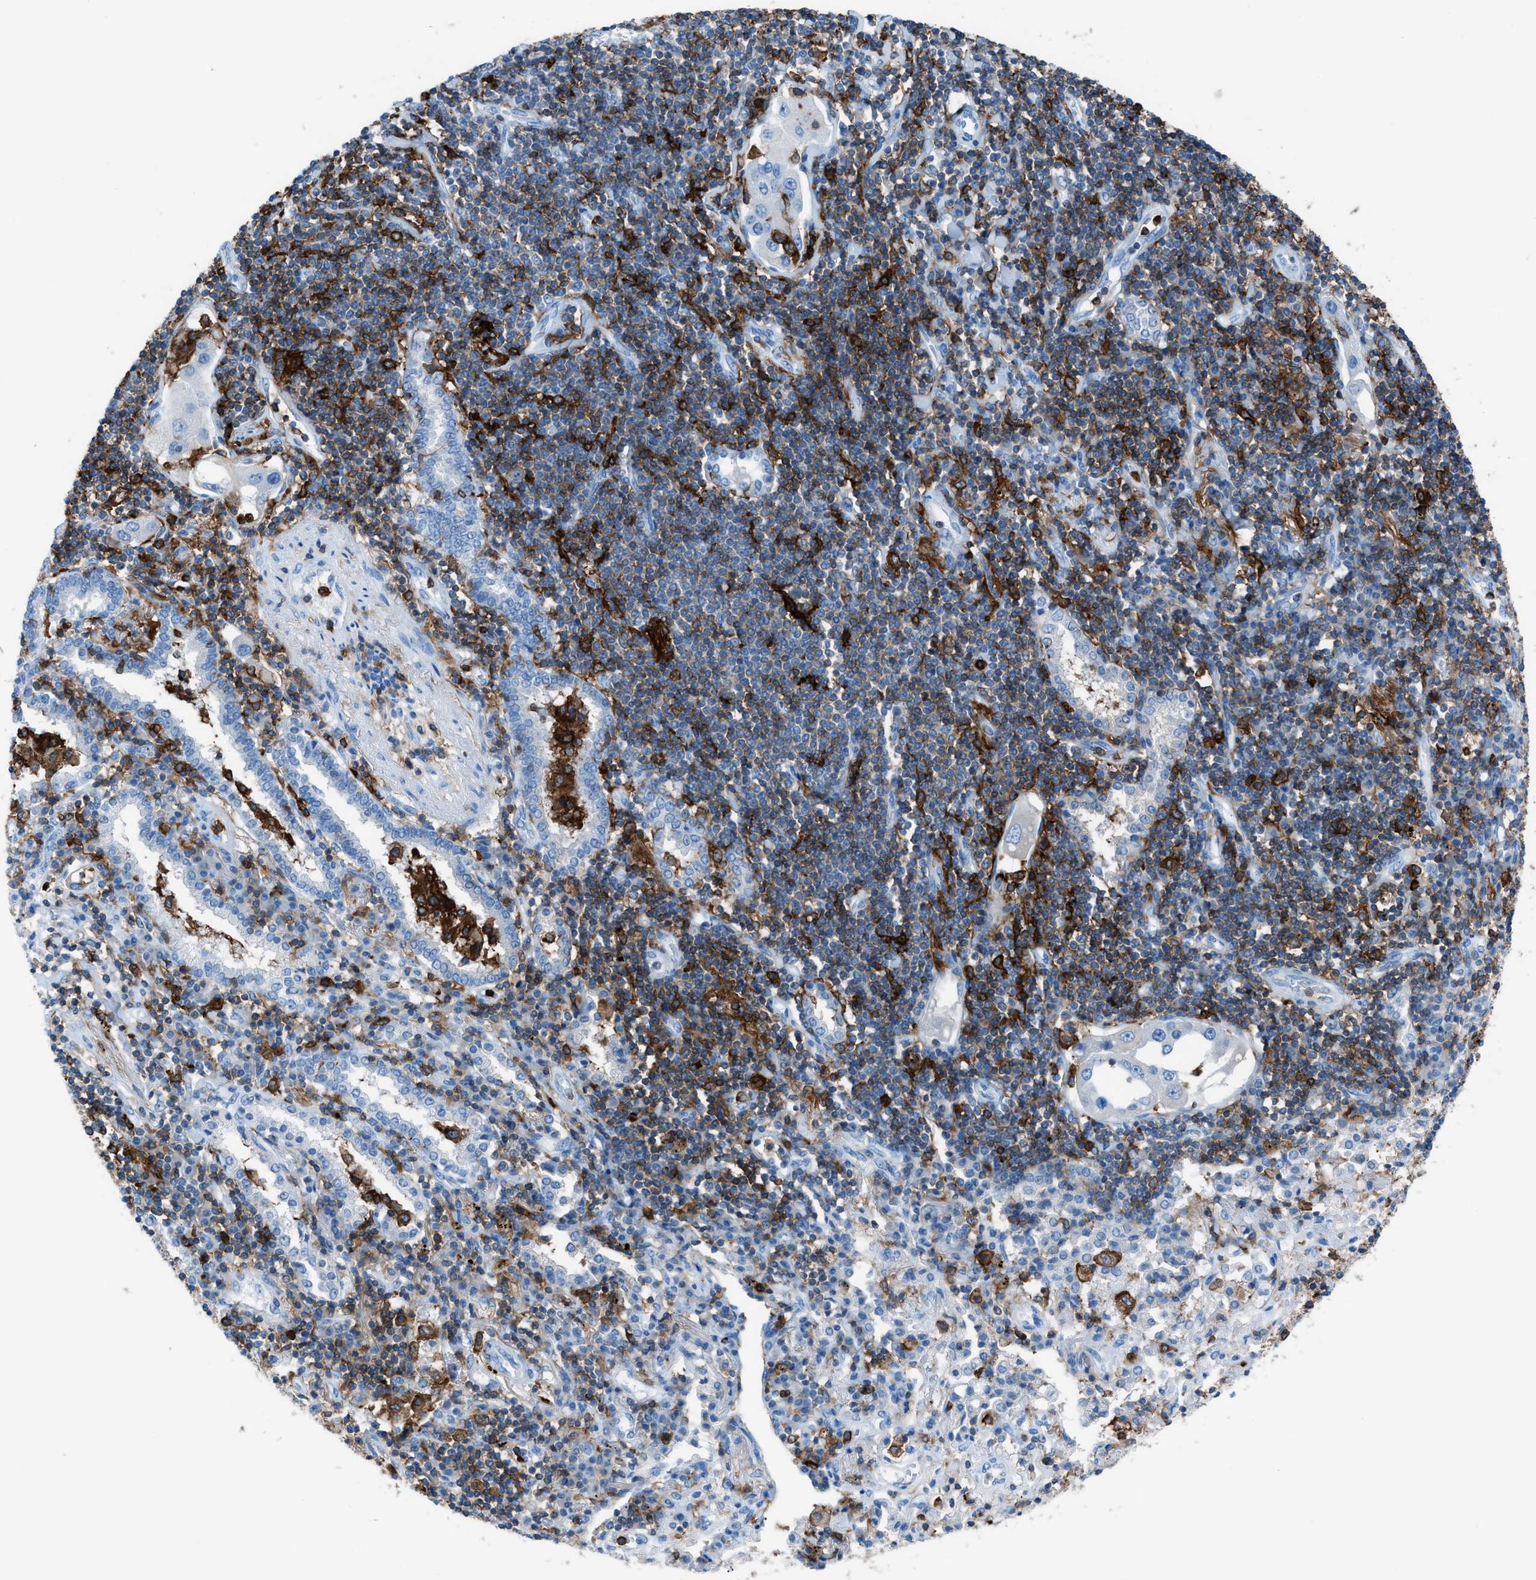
{"staining": {"intensity": "negative", "quantity": "none", "location": "none"}, "tissue": "lung cancer", "cell_type": "Tumor cells", "image_type": "cancer", "snomed": [{"axis": "morphology", "description": "Adenocarcinoma, NOS"}, {"axis": "topography", "description": "Lung"}], "caption": "Adenocarcinoma (lung) was stained to show a protein in brown. There is no significant expression in tumor cells.", "gene": "ITGB2", "patient": {"sex": "female", "age": 65}}